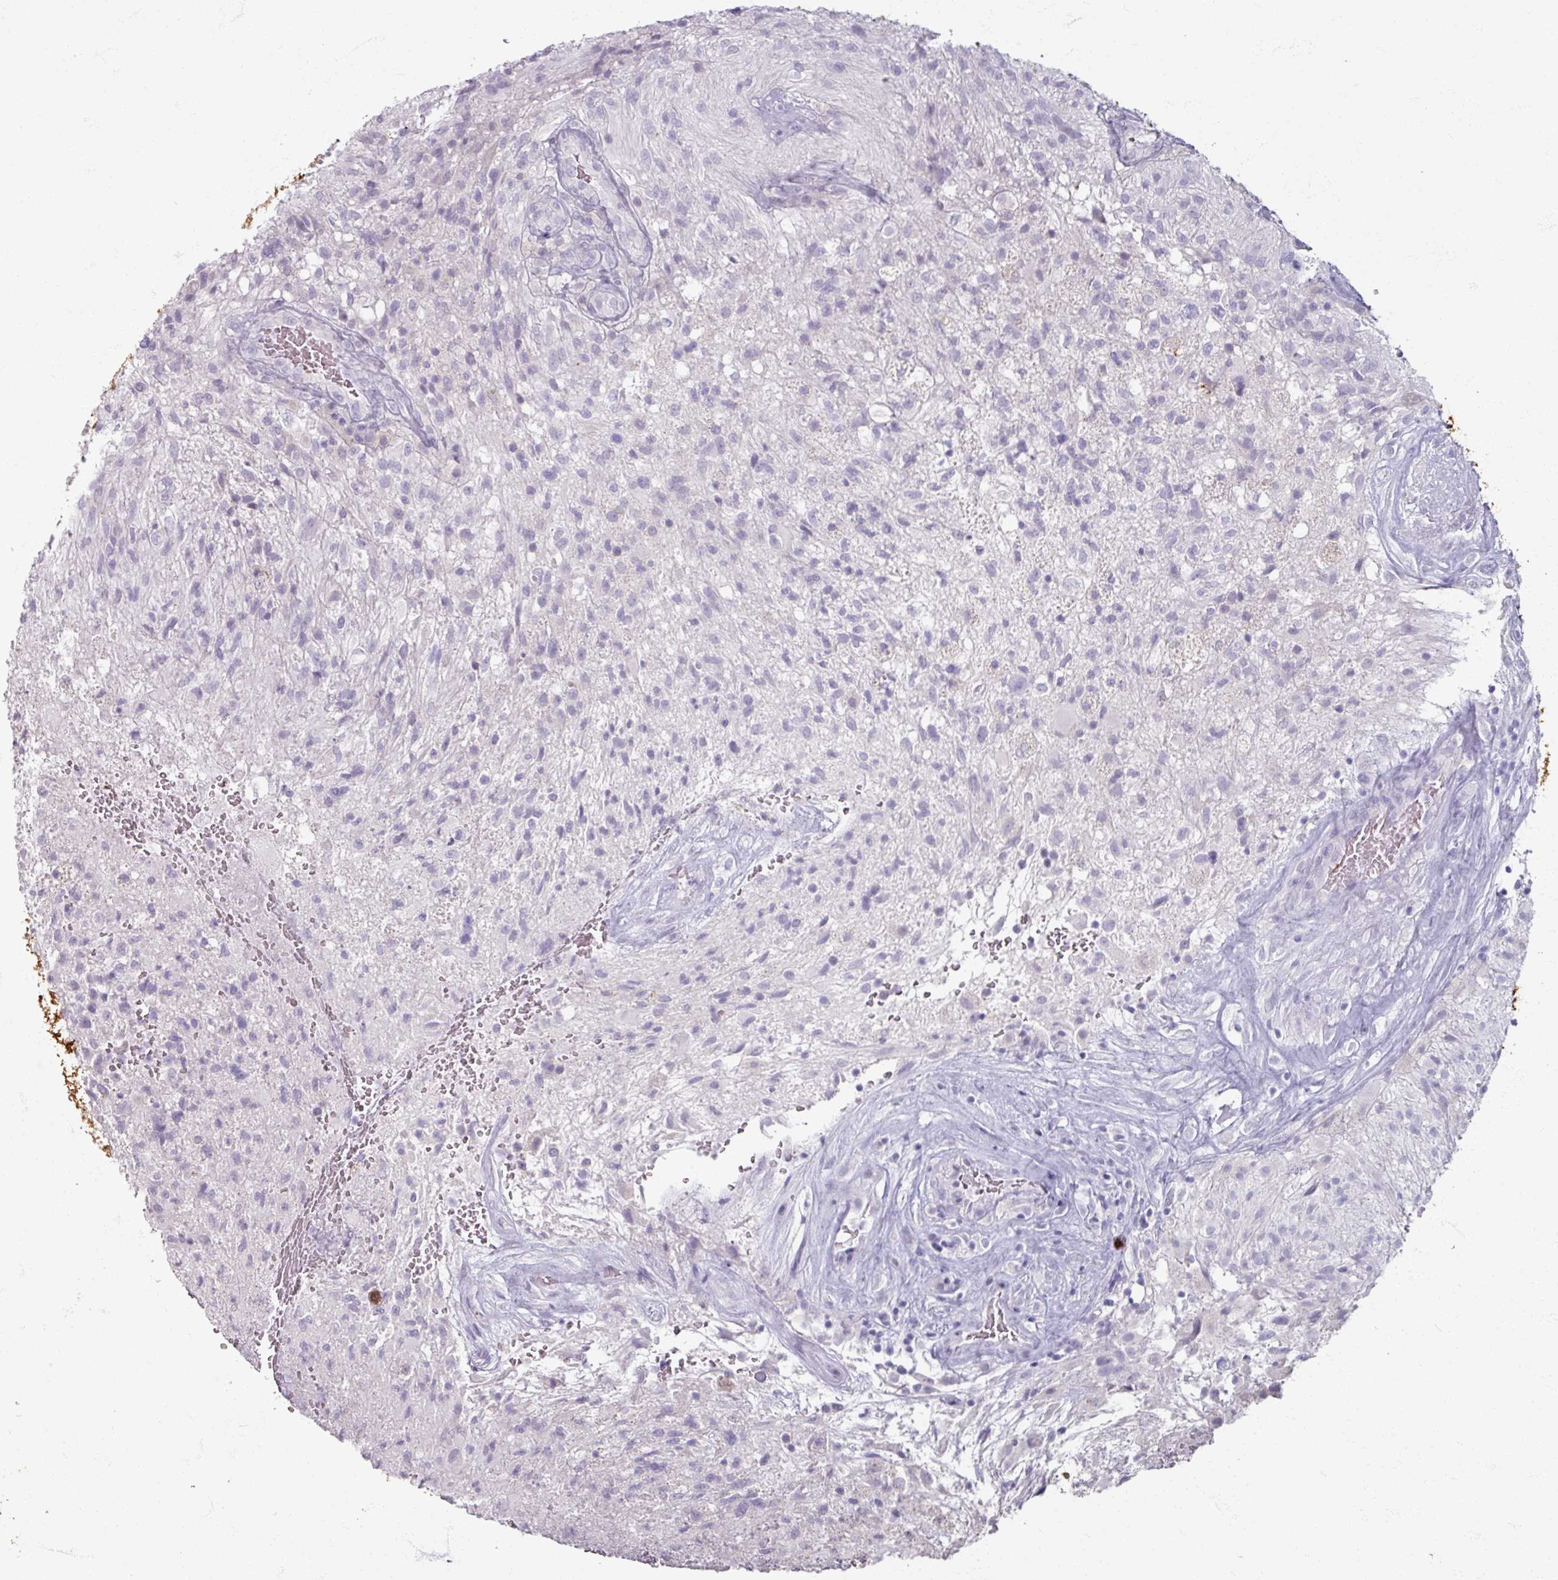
{"staining": {"intensity": "negative", "quantity": "none", "location": "none"}, "tissue": "glioma", "cell_type": "Tumor cells", "image_type": "cancer", "snomed": [{"axis": "morphology", "description": "Glioma, malignant, High grade"}, {"axis": "topography", "description": "Brain"}], "caption": "An image of glioma stained for a protein demonstrates no brown staining in tumor cells. (DAB (3,3'-diaminobenzidine) immunohistochemistry with hematoxylin counter stain).", "gene": "TG", "patient": {"sex": "male", "age": 56}}